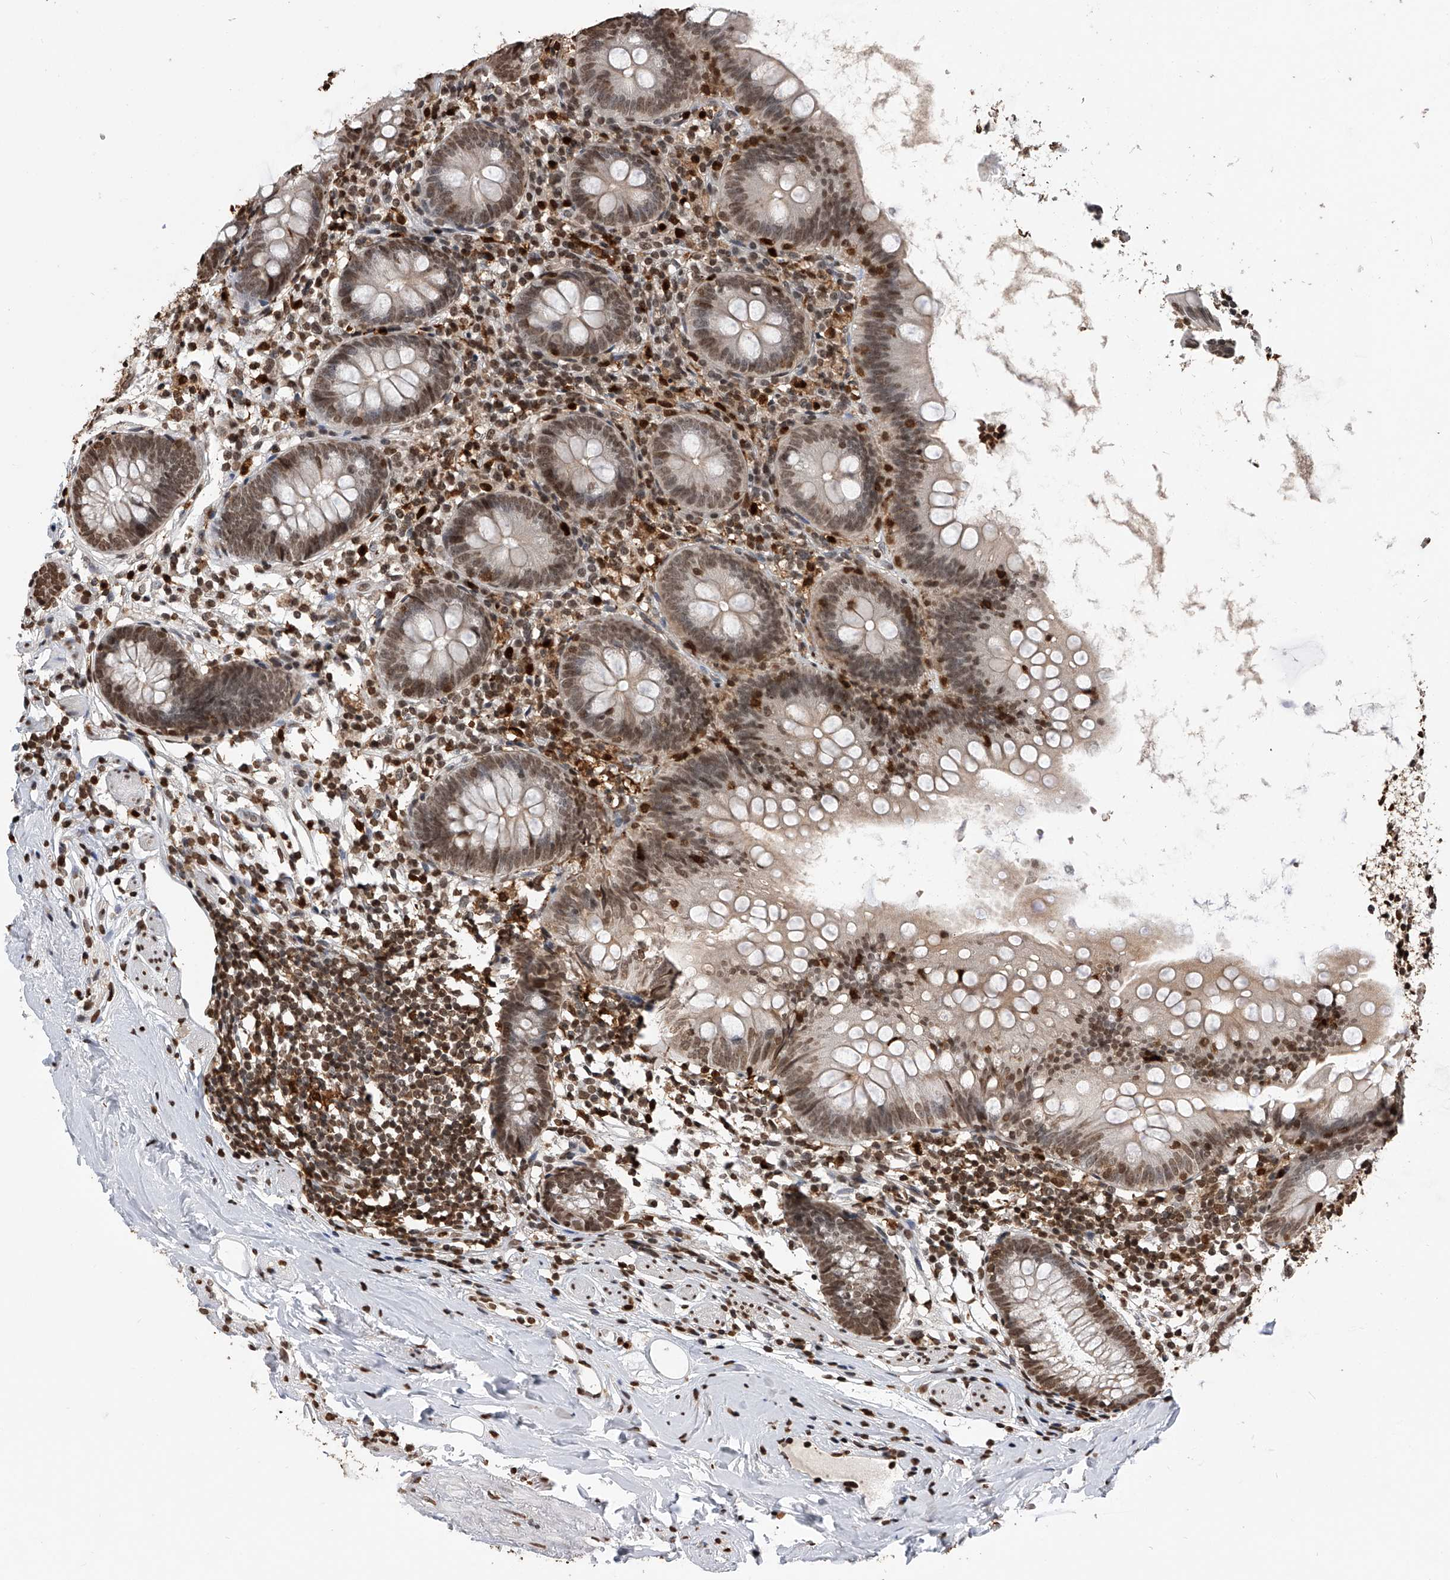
{"staining": {"intensity": "moderate", "quantity": ">75%", "location": "nuclear"}, "tissue": "appendix", "cell_type": "Glandular cells", "image_type": "normal", "snomed": [{"axis": "morphology", "description": "Normal tissue, NOS"}, {"axis": "topography", "description": "Appendix"}], "caption": "IHC photomicrograph of unremarkable appendix: human appendix stained using immunohistochemistry (IHC) shows medium levels of moderate protein expression localized specifically in the nuclear of glandular cells, appearing as a nuclear brown color.", "gene": "CFAP410", "patient": {"sex": "female", "age": 62}}